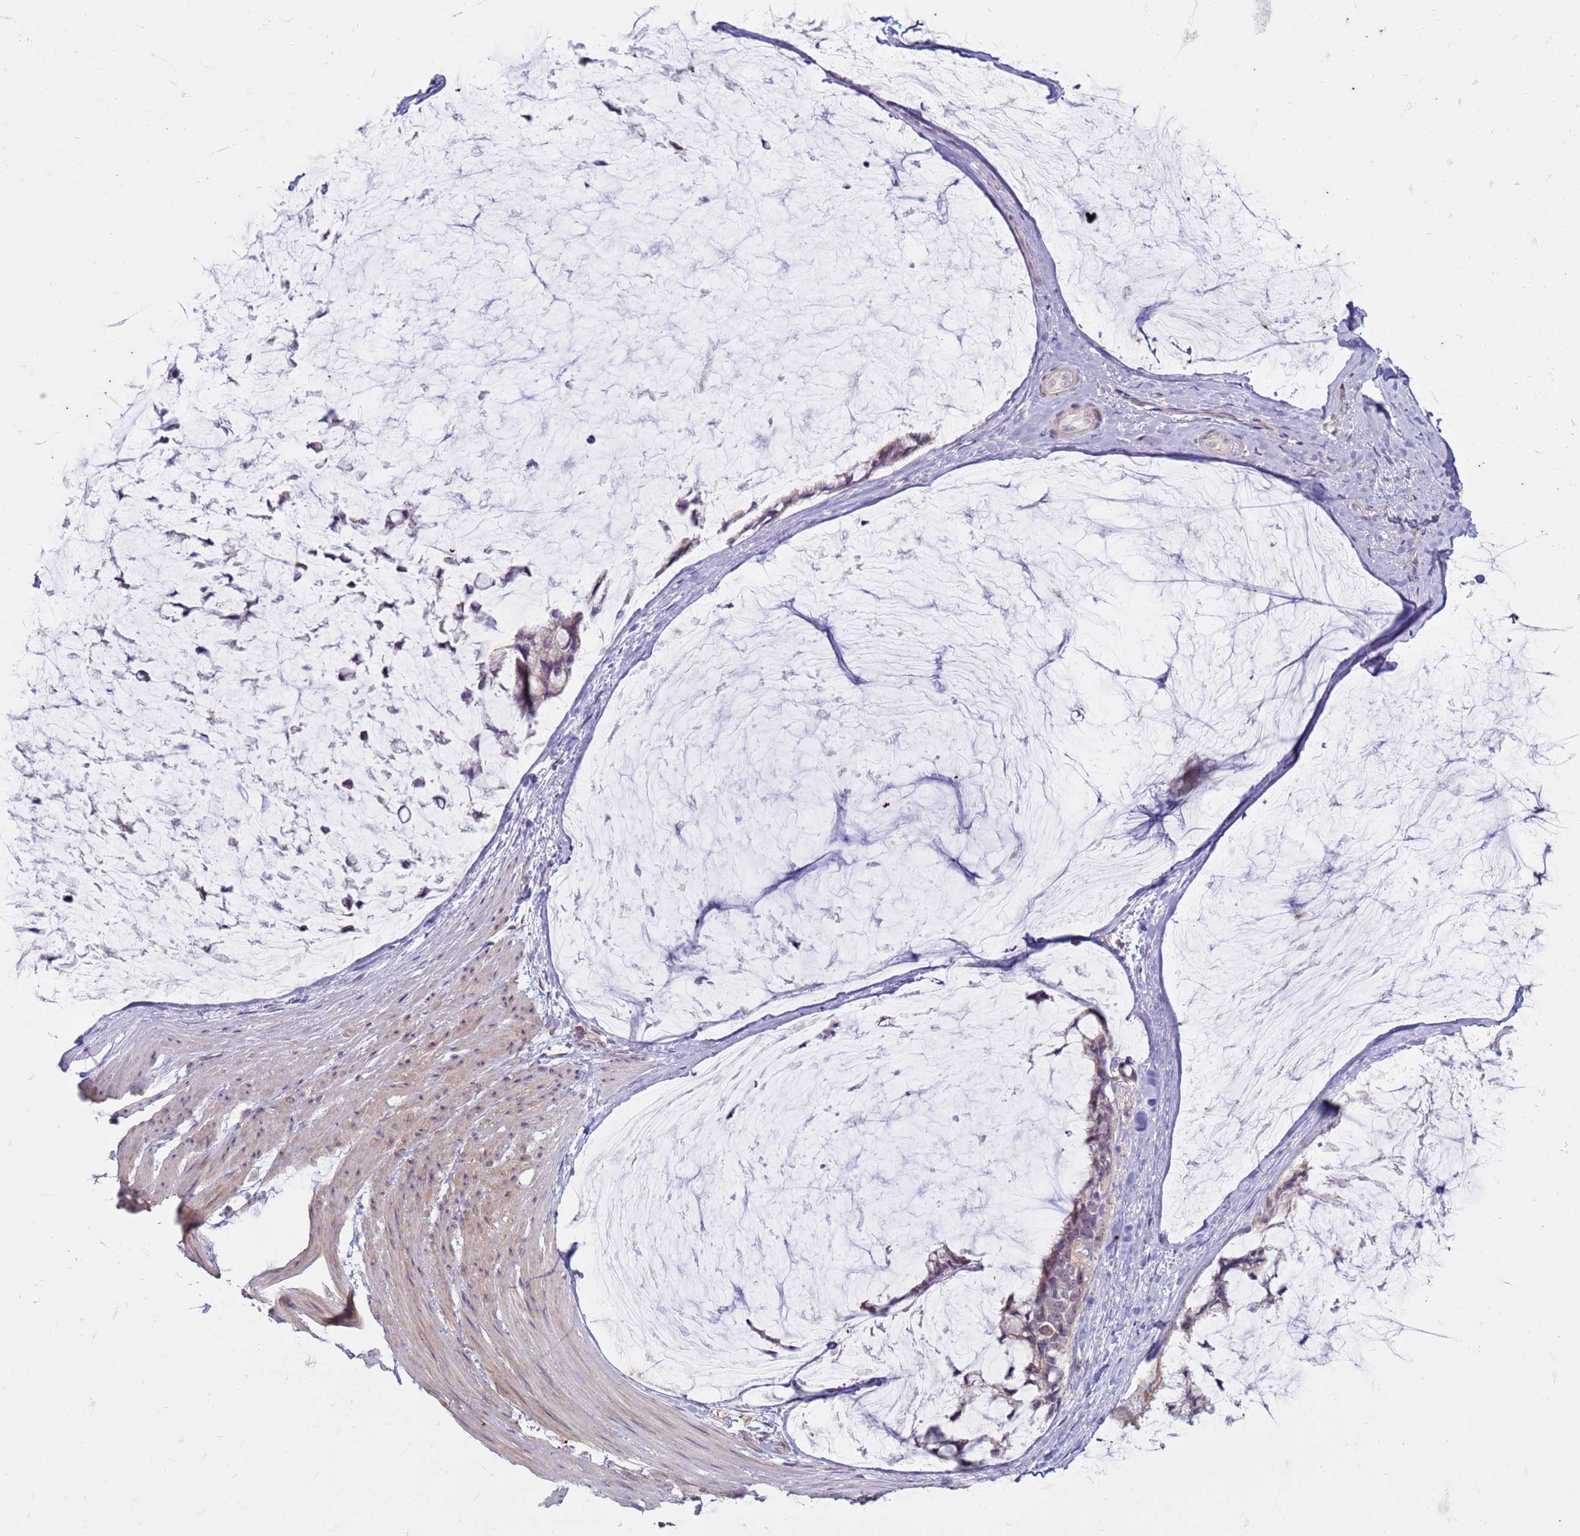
{"staining": {"intensity": "negative", "quantity": "none", "location": "none"}, "tissue": "ovarian cancer", "cell_type": "Tumor cells", "image_type": "cancer", "snomed": [{"axis": "morphology", "description": "Cystadenocarcinoma, mucinous, NOS"}, {"axis": "topography", "description": "Ovary"}], "caption": "A photomicrograph of human mucinous cystadenocarcinoma (ovarian) is negative for staining in tumor cells.", "gene": "SLC15A3", "patient": {"sex": "female", "age": 39}}